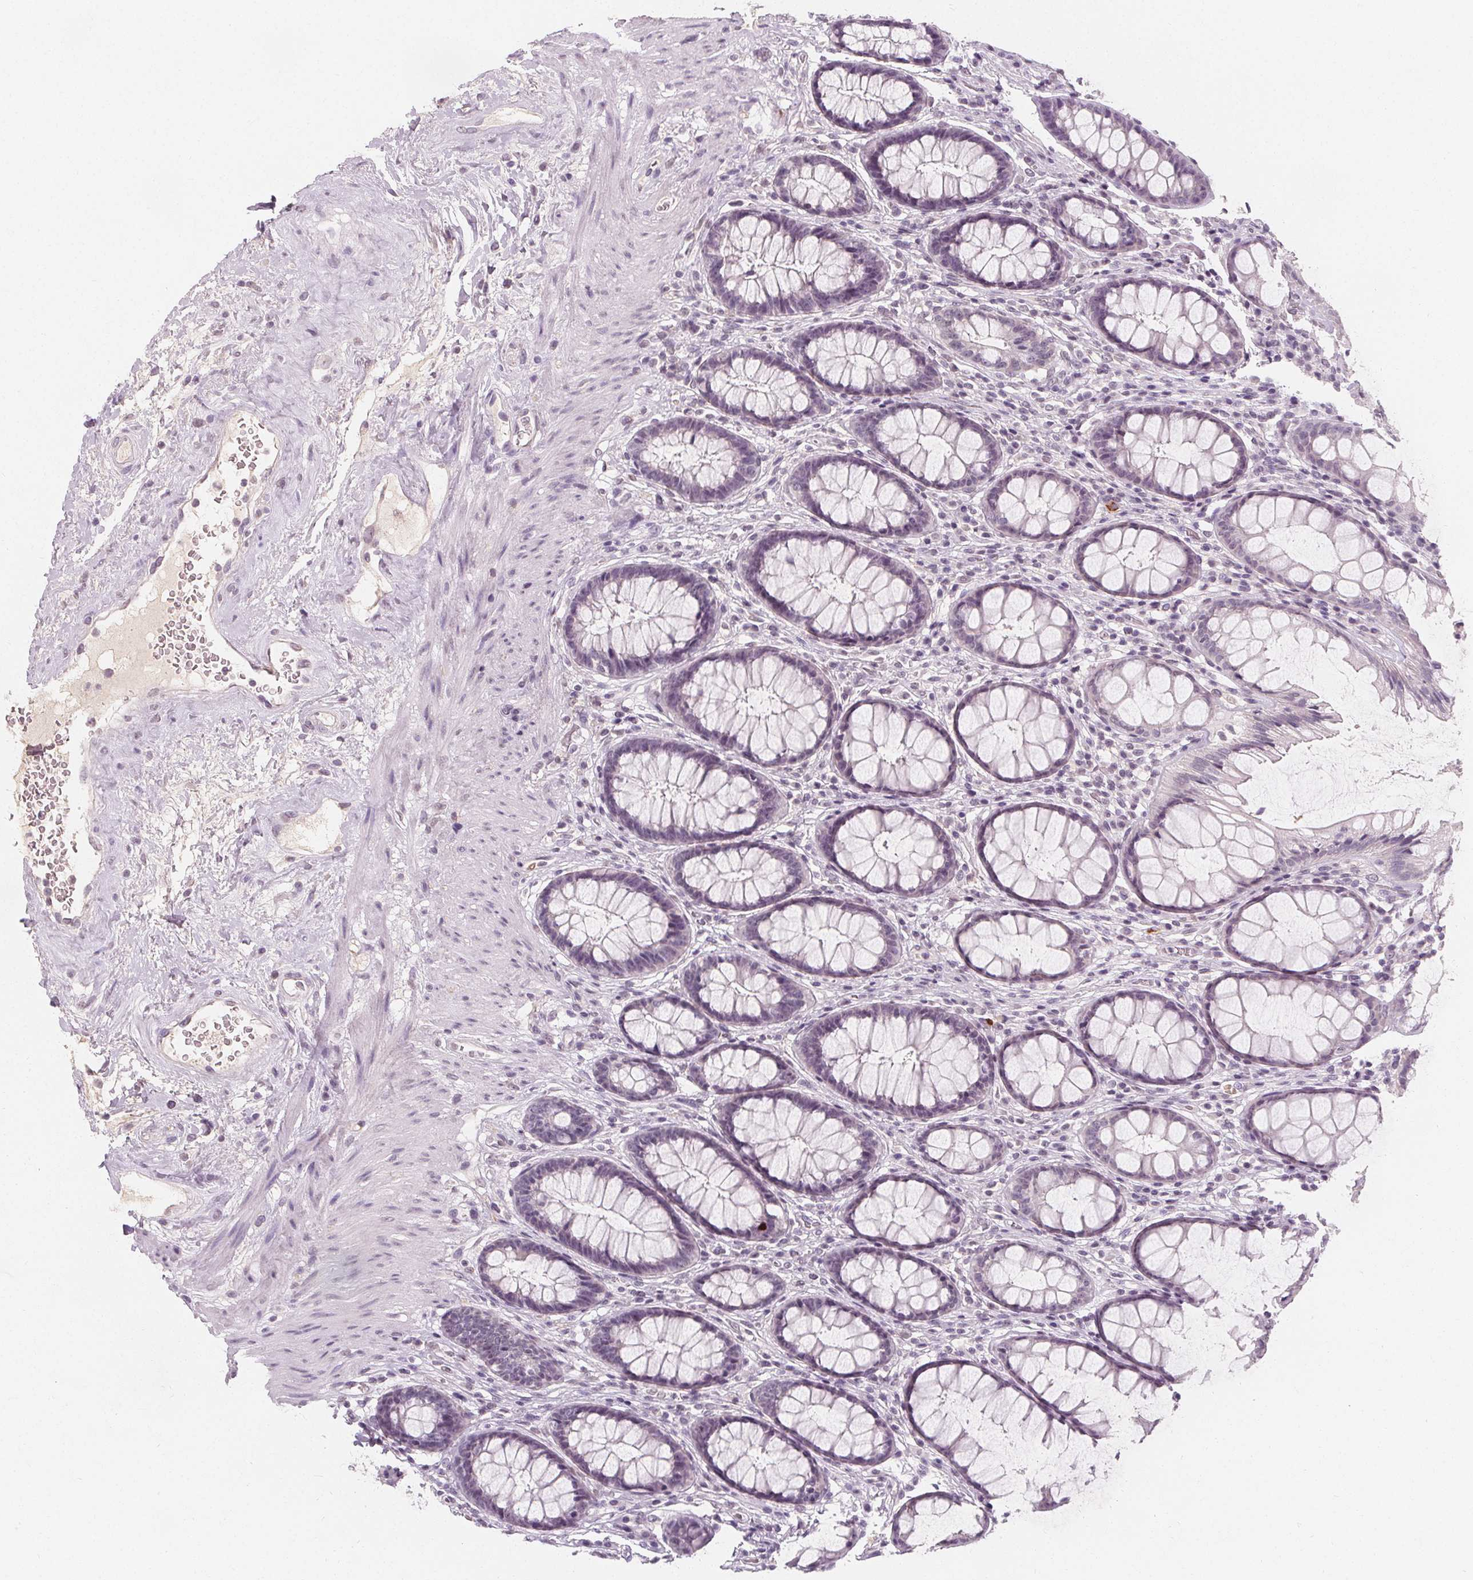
{"staining": {"intensity": "moderate", "quantity": "<25%", "location": "nuclear"}, "tissue": "rectum", "cell_type": "Glandular cells", "image_type": "normal", "snomed": [{"axis": "morphology", "description": "Normal tissue, NOS"}, {"axis": "topography", "description": "Rectum"}], "caption": "This is a photomicrograph of IHC staining of benign rectum, which shows moderate staining in the nuclear of glandular cells.", "gene": "DBX2", "patient": {"sex": "male", "age": 72}}